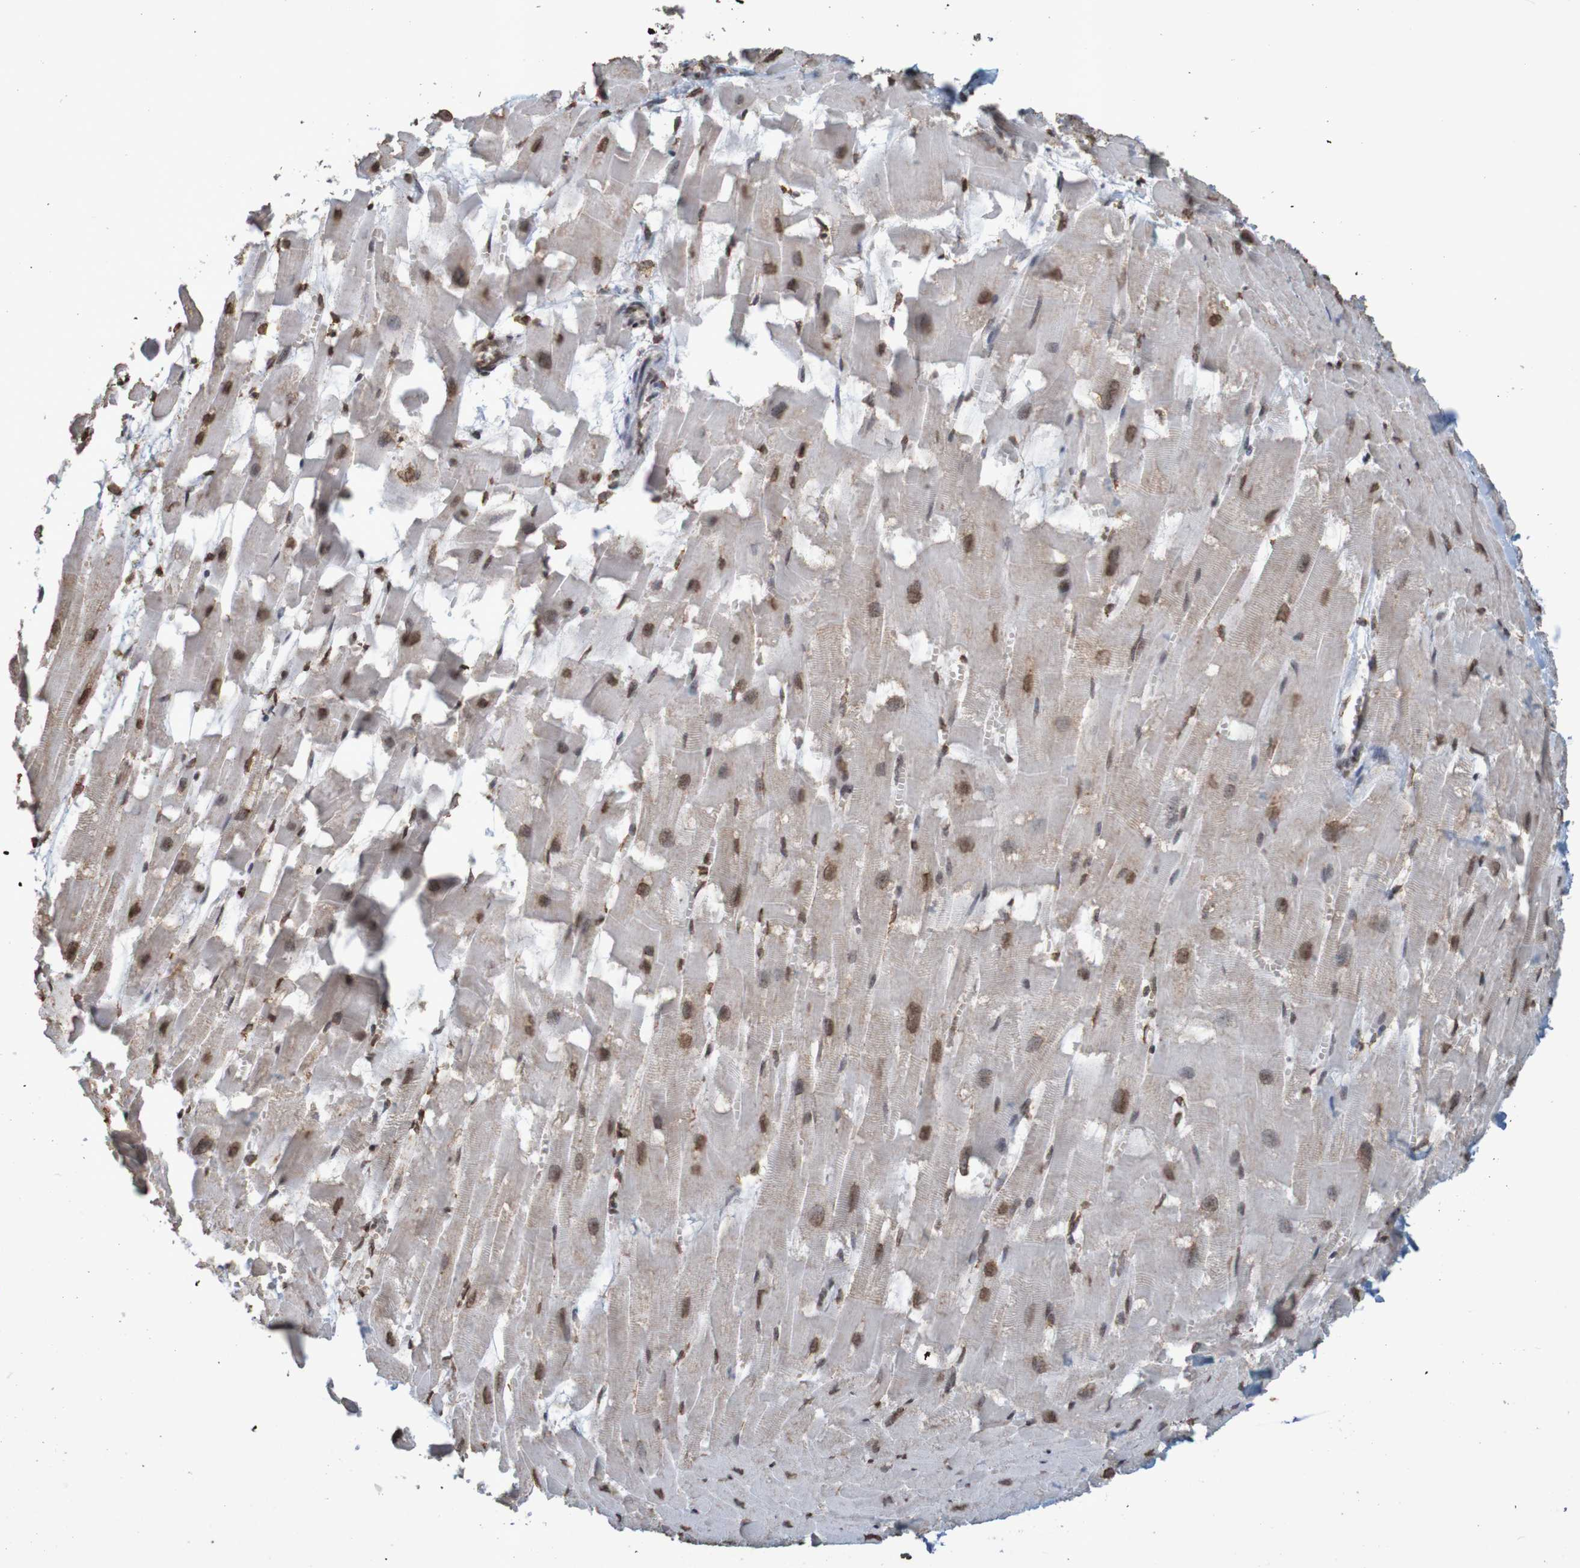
{"staining": {"intensity": "strong", "quantity": ">75%", "location": "cytoplasmic/membranous,nuclear"}, "tissue": "heart muscle", "cell_type": "Cardiomyocytes", "image_type": "normal", "snomed": [{"axis": "morphology", "description": "Normal tissue, NOS"}, {"axis": "topography", "description": "Heart"}], "caption": "Immunohistochemical staining of benign heart muscle reveals high levels of strong cytoplasmic/membranous,nuclear expression in approximately >75% of cardiomyocytes.", "gene": "GFI1", "patient": {"sex": "female", "age": 19}}